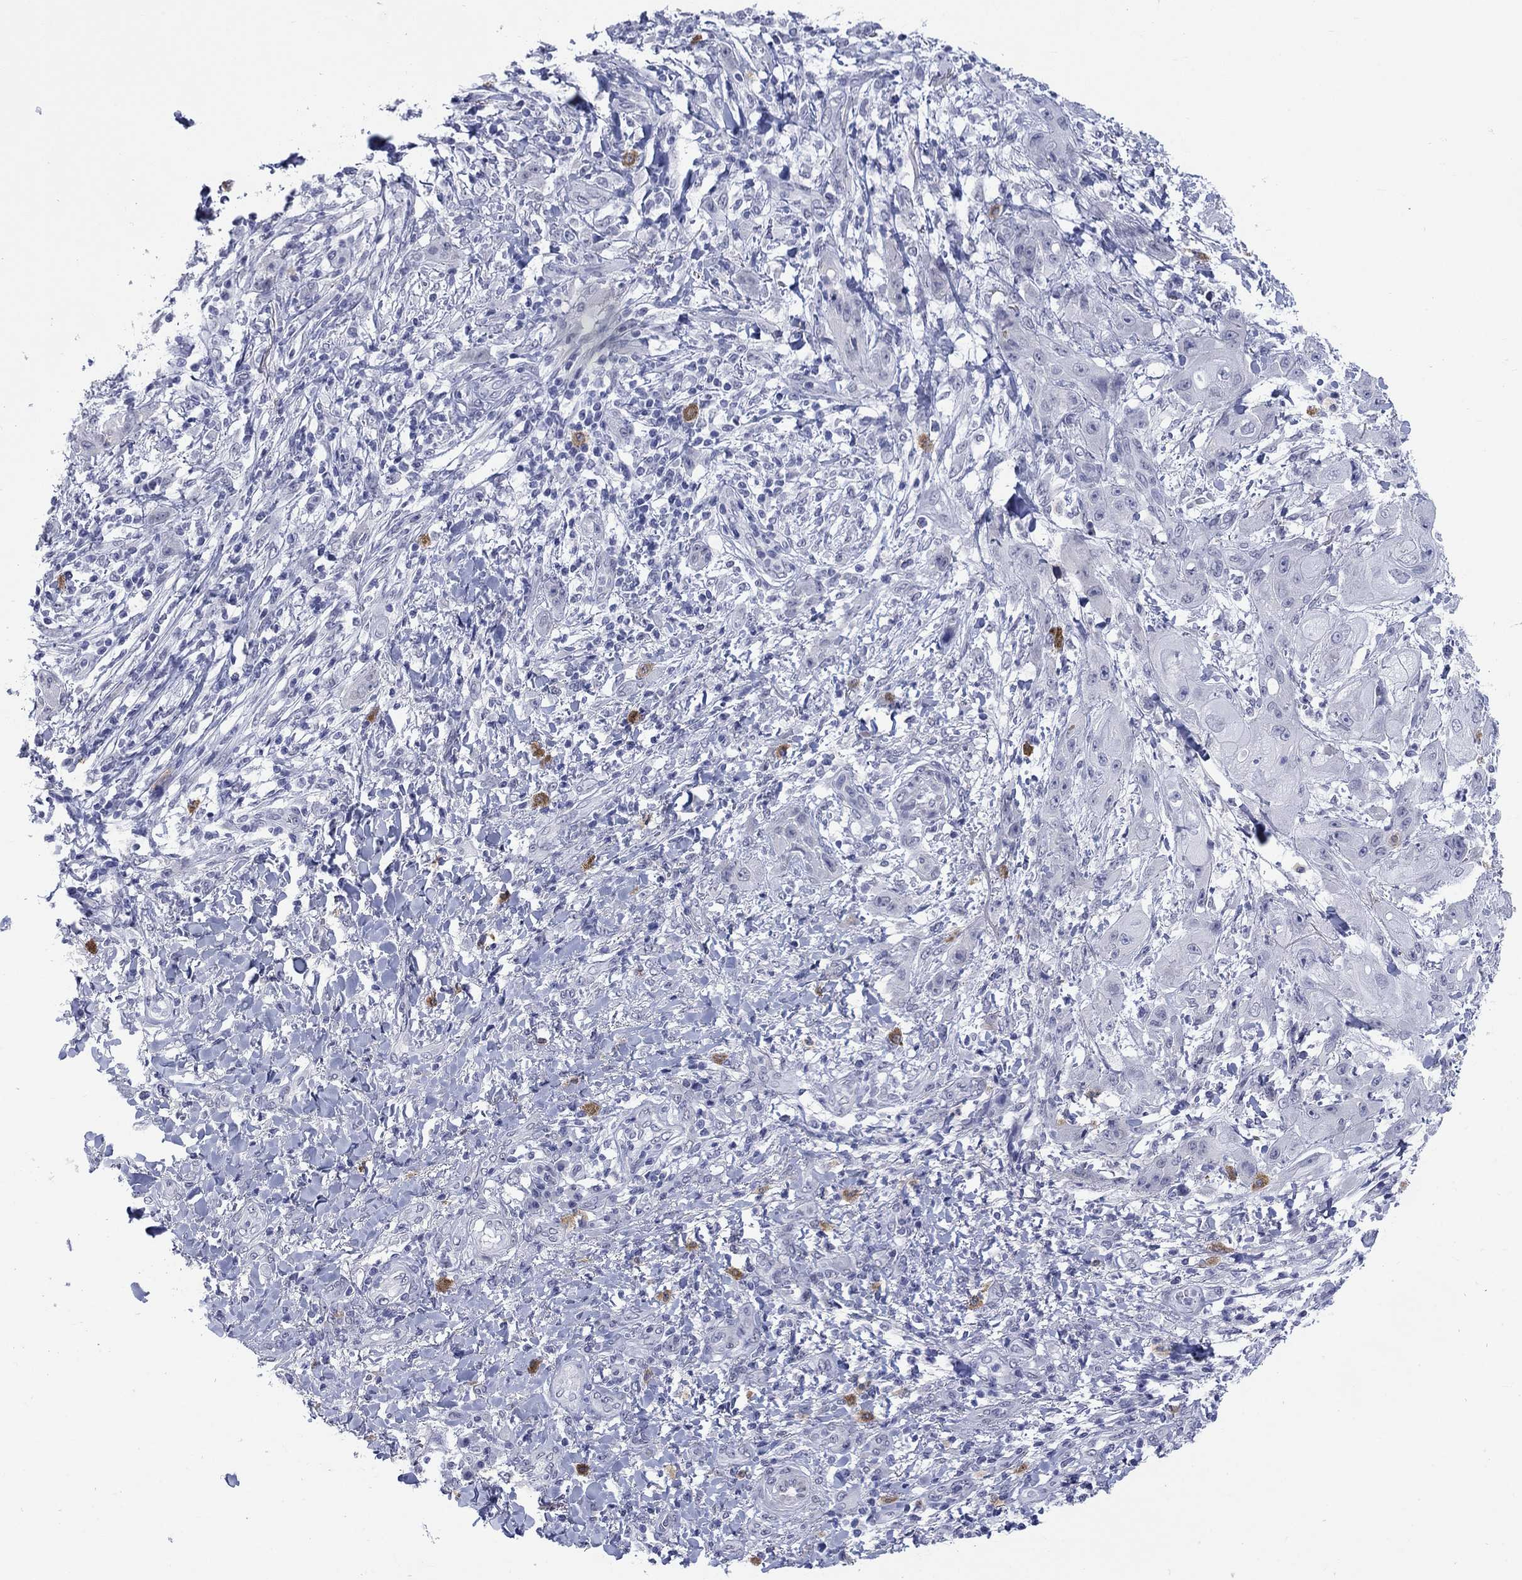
{"staining": {"intensity": "negative", "quantity": "none", "location": "none"}, "tissue": "skin cancer", "cell_type": "Tumor cells", "image_type": "cancer", "snomed": [{"axis": "morphology", "description": "Squamous cell carcinoma, NOS"}, {"axis": "topography", "description": "Skin"}], "caption": "Immunohistochemical staining of squamous cell carcinoma (skin) shows no significant staining in tumor cells.", "gene": "ECEL1", "patient": {"sex": "male", "age": 62}}